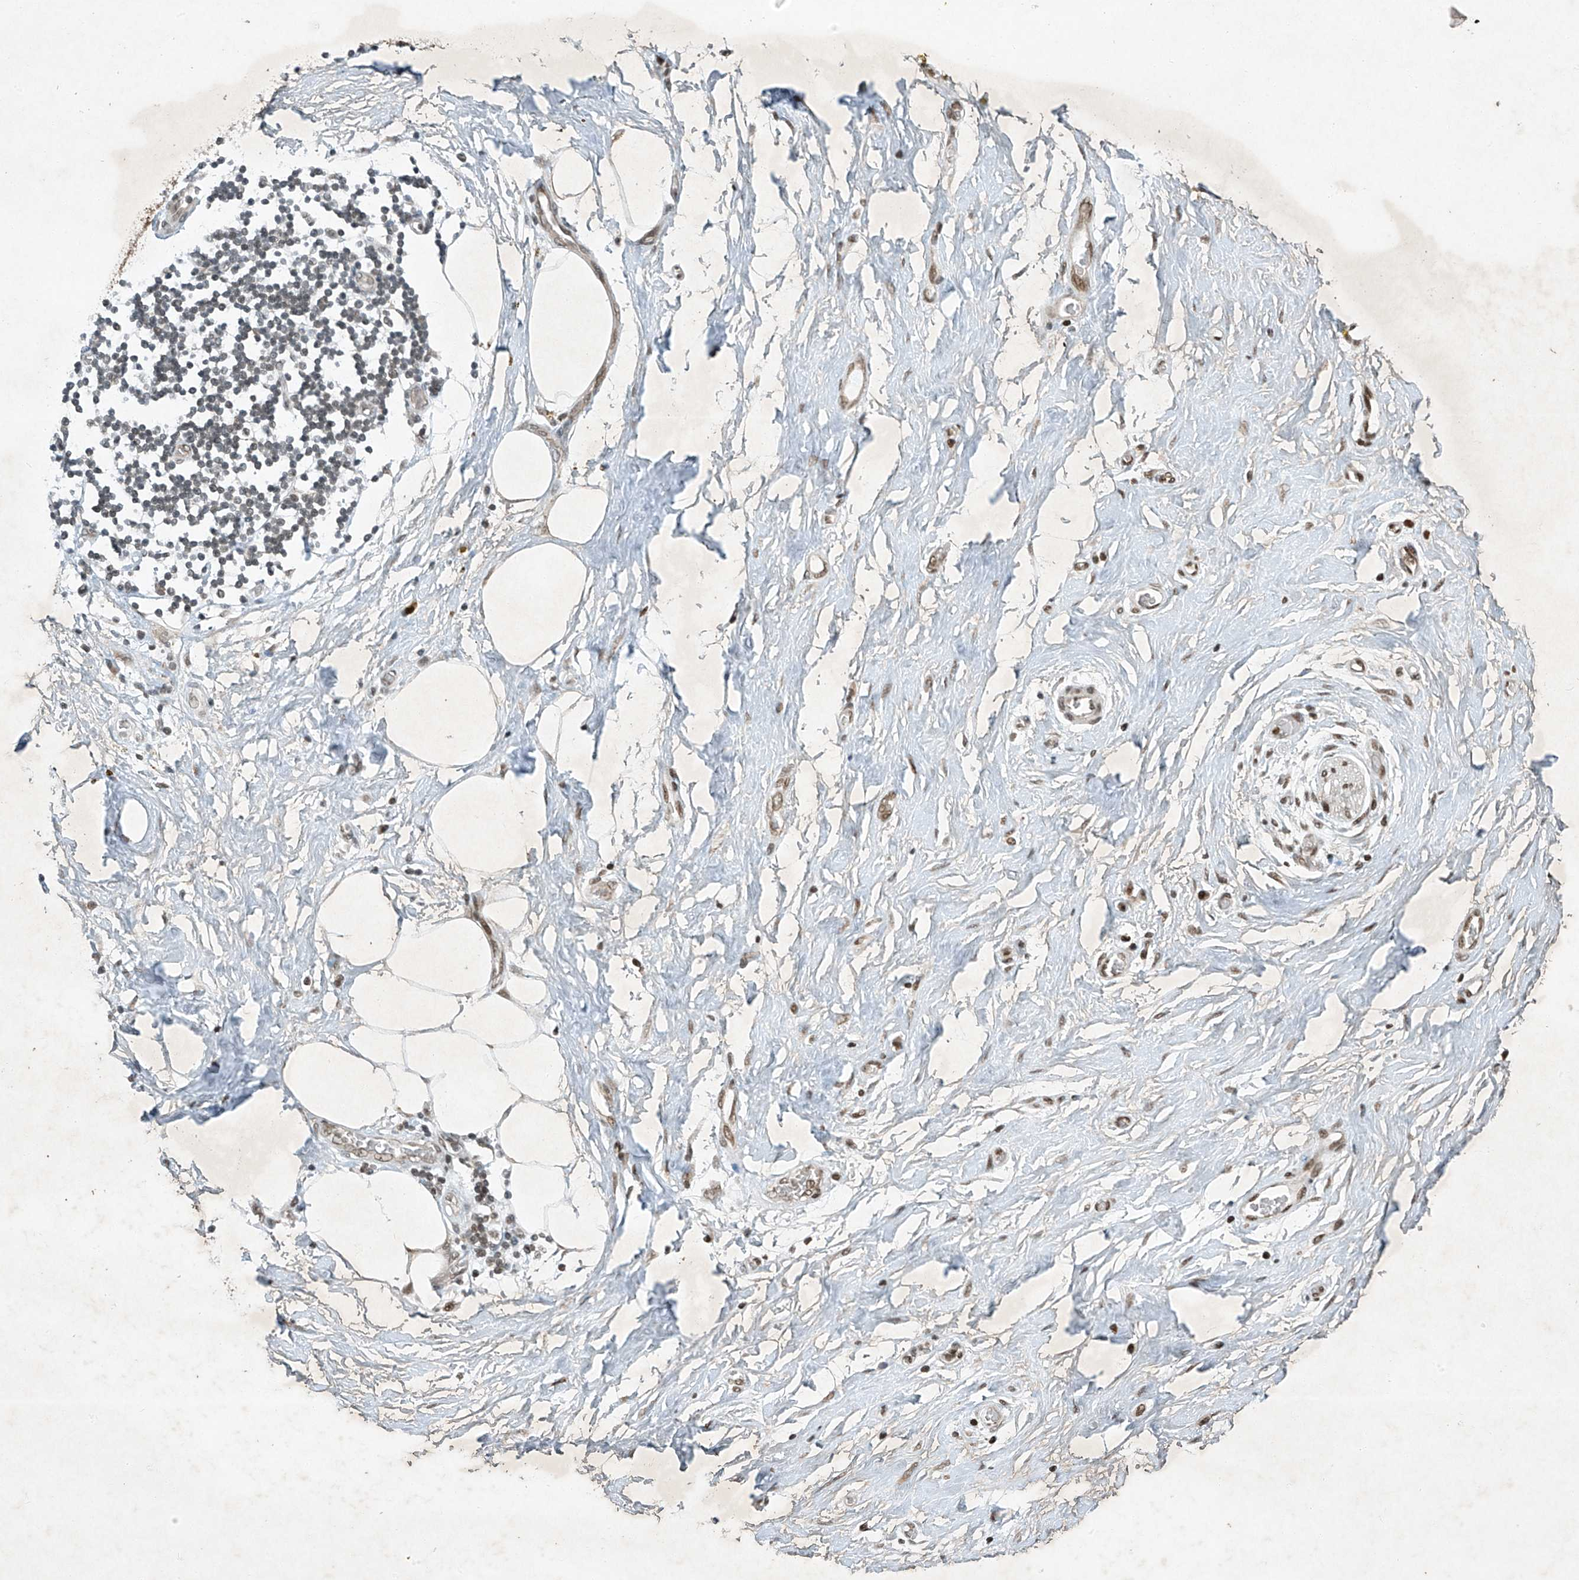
{"staining": {"intensity": "moderate", "quantity": ">75%", "location": "cytoplasmic/membranous"}, "tissue": "adipose tissue", "cell_type": "Adipocytes", "image_type": "normal", "snomed": [{"axis": "morphology", "description": "Normal tissue, NOS"}, {"axis": "morphology", "description": "Adenocarcinoma, NOS"}, {"axis": "topography", "description": "Pancreas"}, {"axis": "topography", "description": "Peripheral nerve tissue"}], "caption": "DAB (3,3'-diaminobenzidine) immunohistochemical staining of benign human adipose tissue reveals moderate cytoplasmic/membranous protein positivity in about >75% of adipocytes.", "gene": "TAF8", "patient": {"sex": "male", "age": 59}}